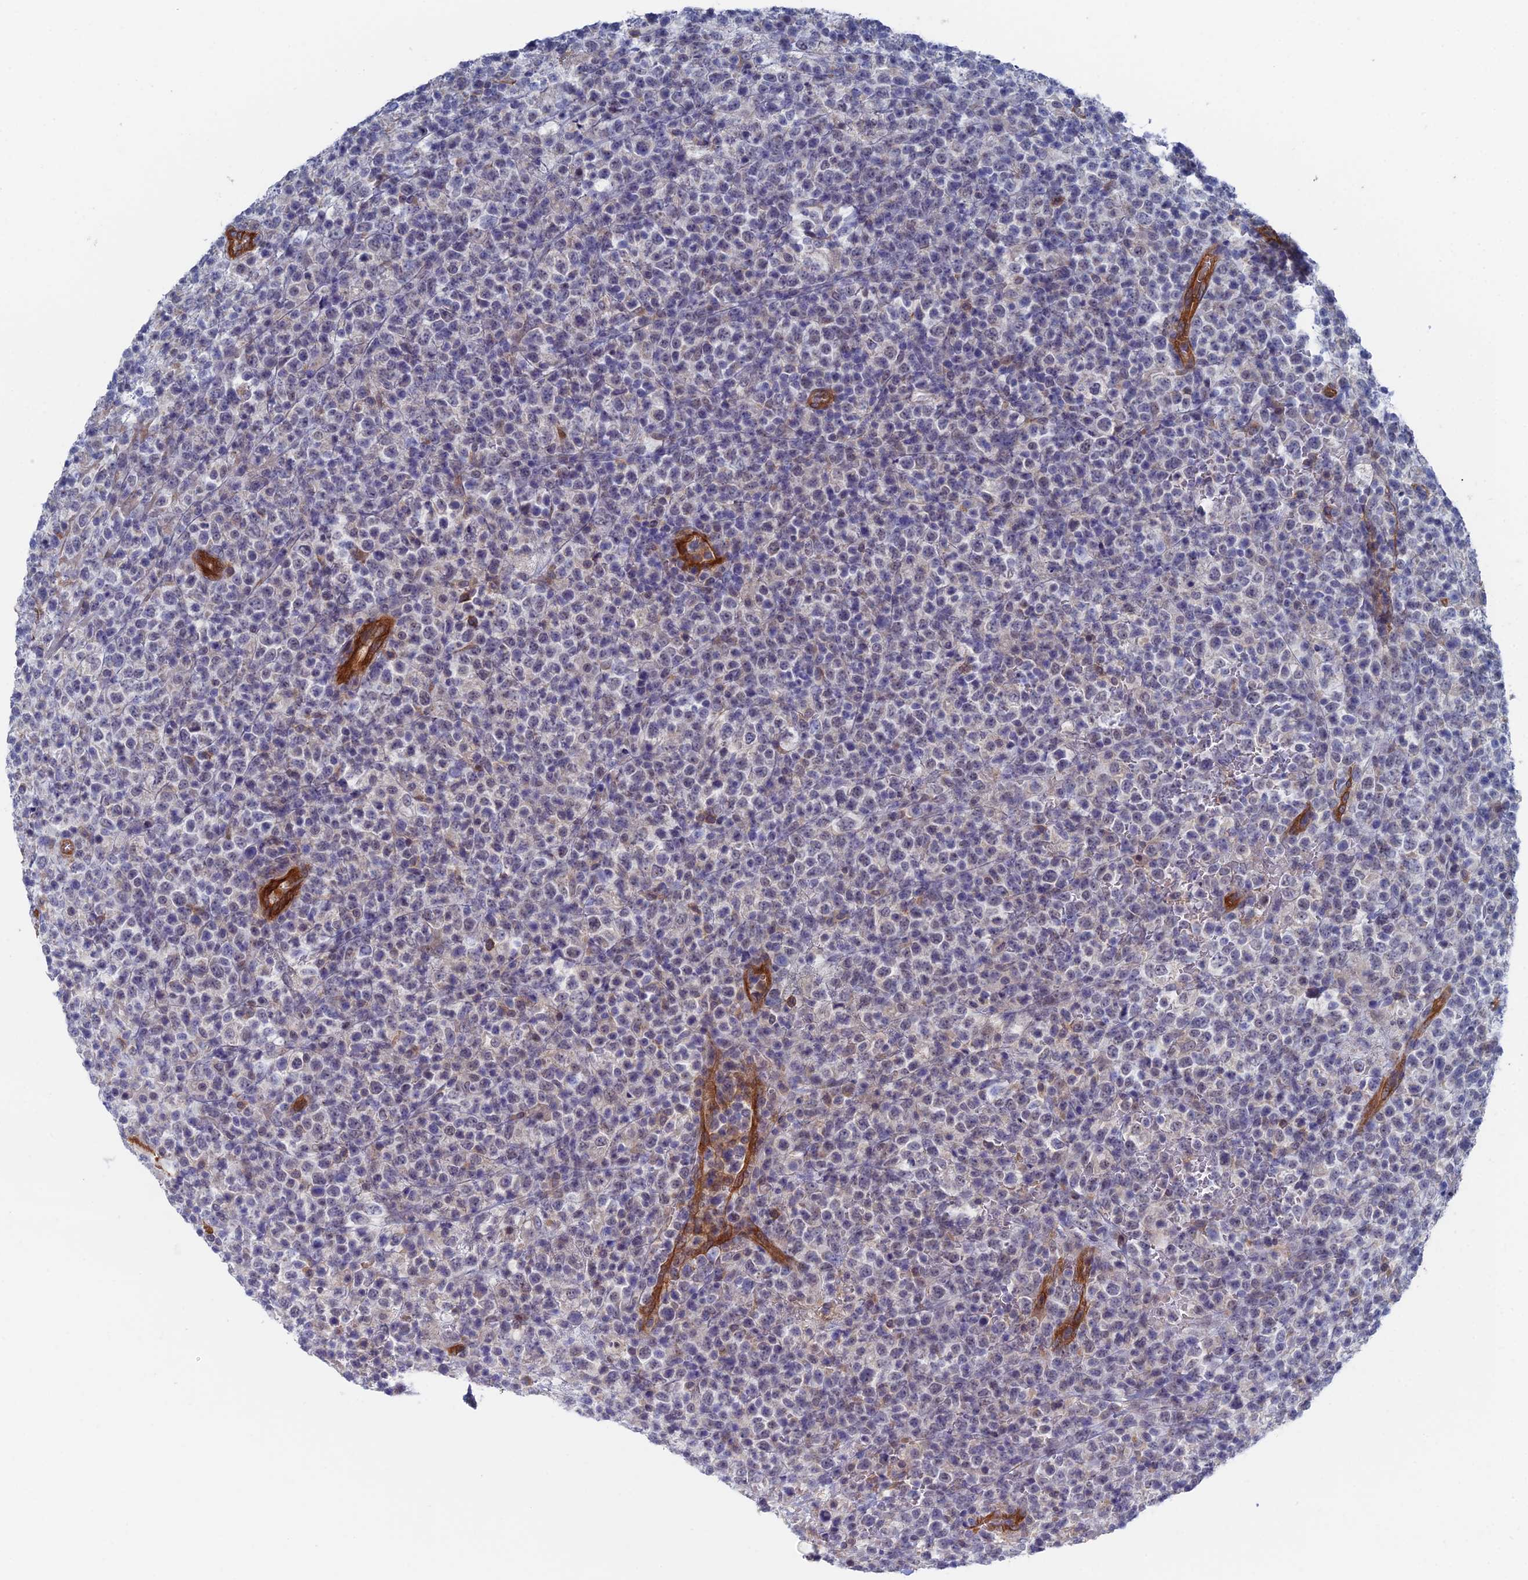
{"staining": {"intensity": "negative", "quantity": "none", "location": "none"}, "tissue": "lymphoma", "cell_type": "Tumor cells", "image_type": "cancer", "snomed": [{"axis": "morphology", "description": "Malignant lymphoma, non-Hodgkin's type, High grade"}, {"axis": "topography", "description": "Colon"}], "caption": "This is a photomicrograph of IHC staining of lymphoma, which shows no positivity in tumor cells.", "gene": "ARAP3", "patient": {"sex": "female", "age": 53}}